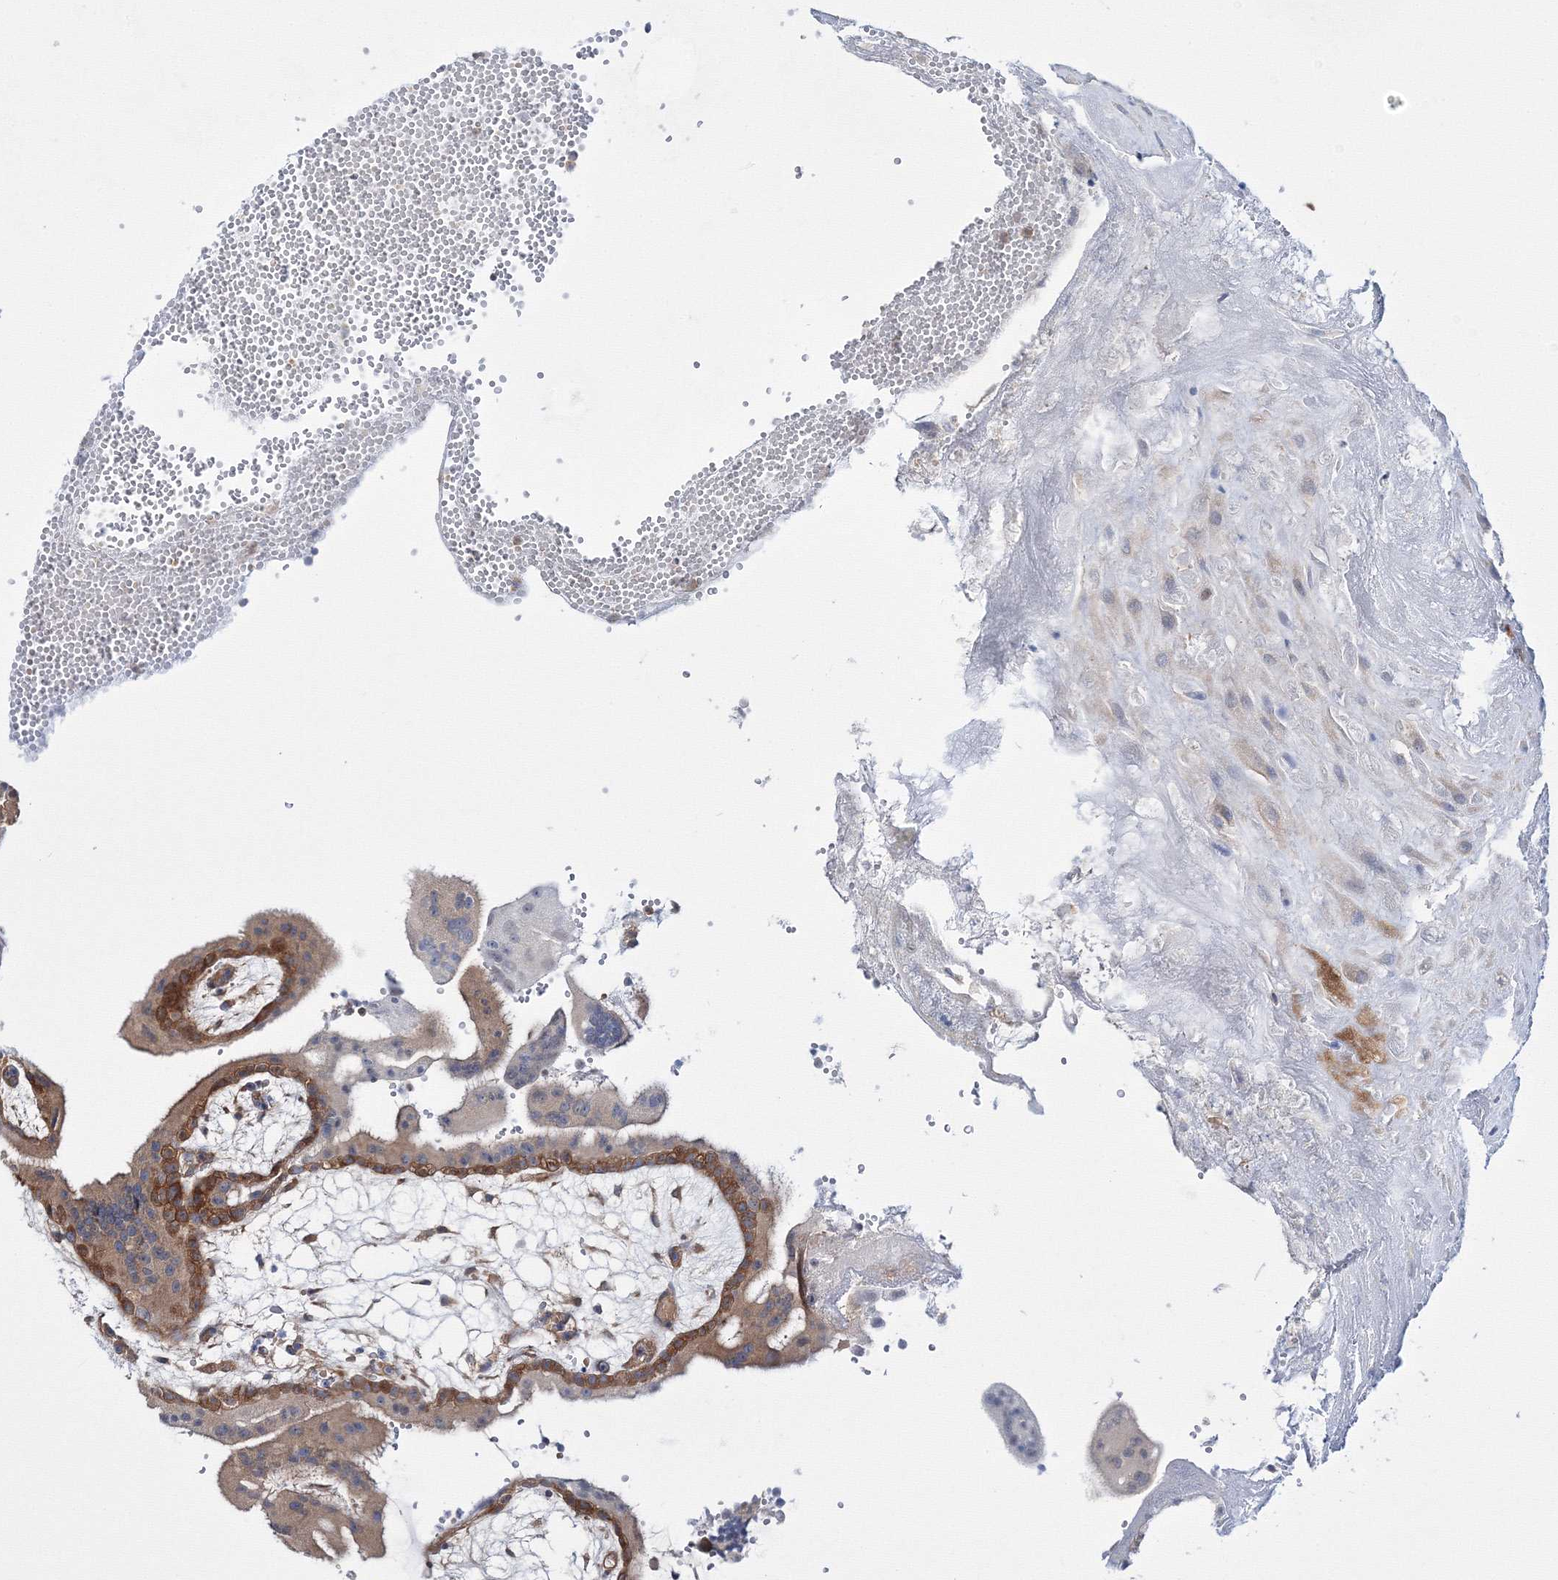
{"staining": {"intensity": "moderate", "quantity": ">75%", "location": "cytoplasmic/membranous"}, "tissue": "placenta", "cell_type": "Decidual cells", "image_type": "normal", "snomed": [{"axis": "morphology", "description": "Normal tissue, NOS"}, {"axis": "topography", "description": "Placenta"}], "caption": "Placenta stained for a protein reveals moderate cytoplasmic/membranous positivity in decidual cells. The protein of interest is stained brown, and the nuclei are stained in blue (DAB IHC with brightfield microscopy, high magnification).", "gene": "HARS1", "patient": {"sex": "female", "age": 18}}